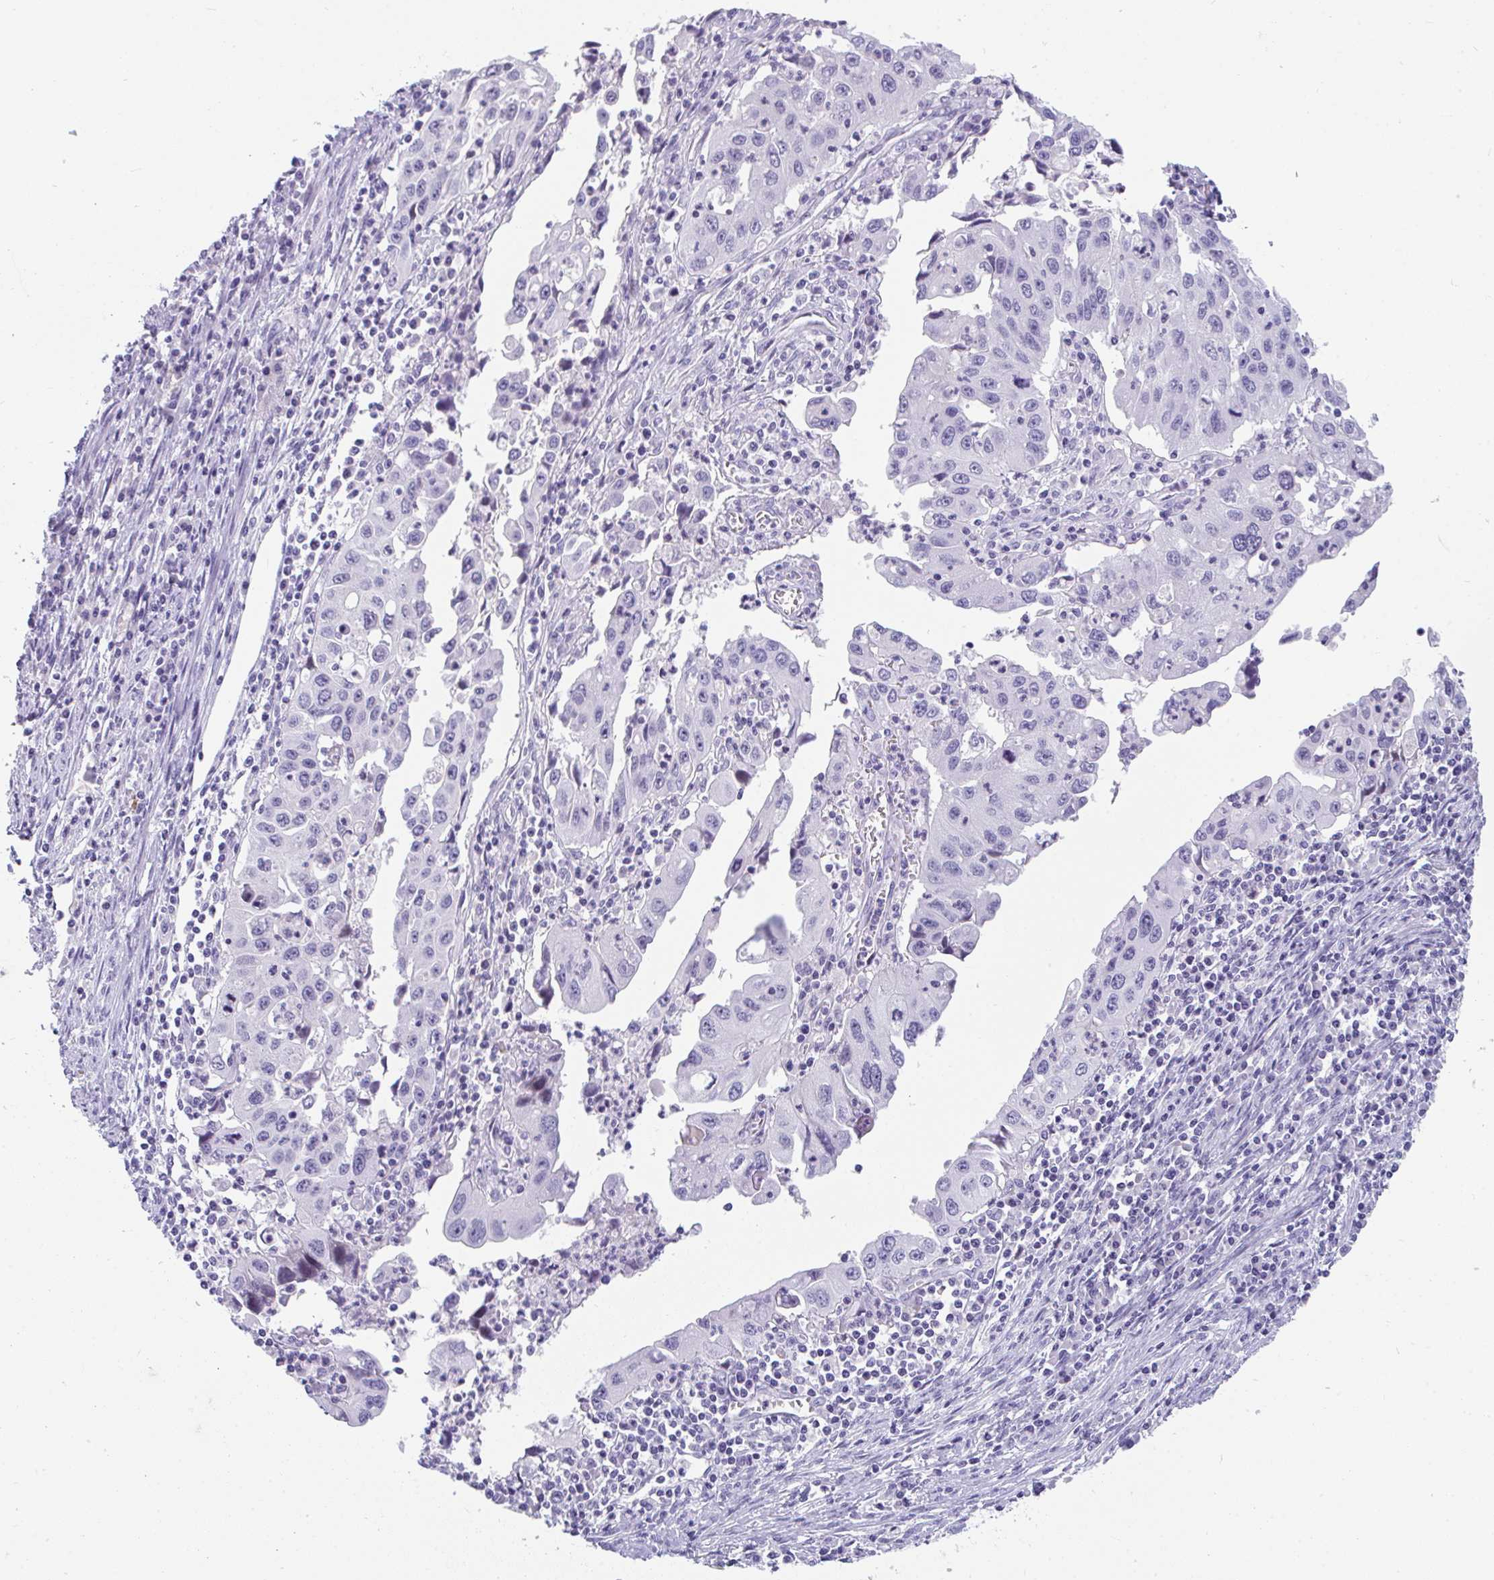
{"staining": {"intensity": "negative", "quantity": "none", "location": "none"}, "tissue": "endometrial cancer", "cell_type": "Tumor cells", "image_type": "cancer", "snomed": [{"axis": "morphology", "description": "Adenocarcinoma, NOS"}, {"axis": "topography", "description": "Uterus"}], "caption": "Immunohistochemical staining of adenocarcinoma (endometrial) exhibits no significant staining in tumor cells.", "gene": "TTC30B", "patient": {"sex": "female", "age": 62}}